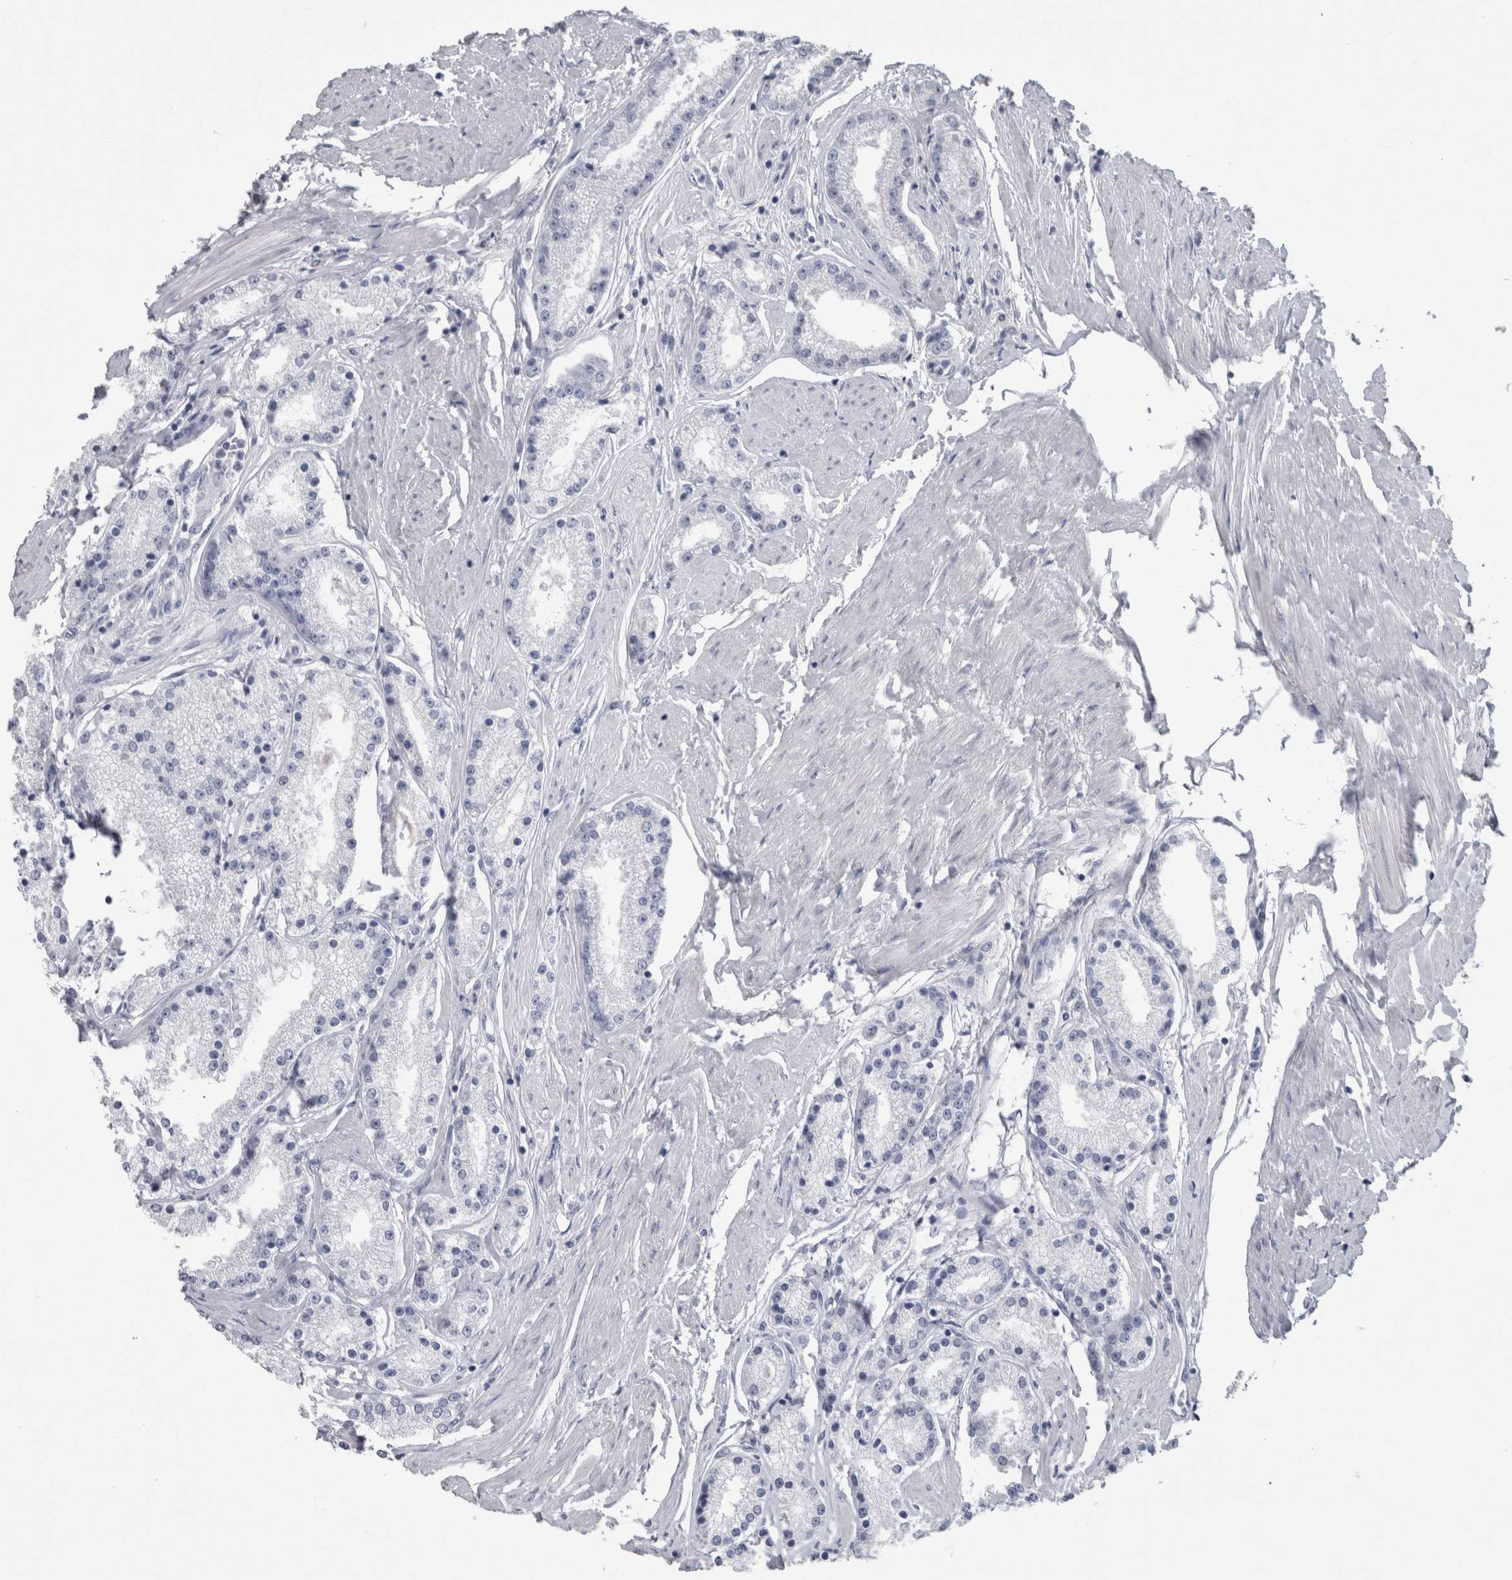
{"staining": {"intensity": "negative", "quantity": "none", "location": "none"}, "tissue": "prostate cancer", "cell_type": "Tumor cells", "image_type": "cancer", "snomed": [{"axis": "morphology", "description": "Adenocarcinoma, Low grade"}, {"axis": "topography", "description": "Prostate"}], "caption": "The IHC micrograph has no significant positivity in tumor cells of prostate cancer tissue.", "gene": "CA8", "patient": {"sex": "male", "age": 63}}